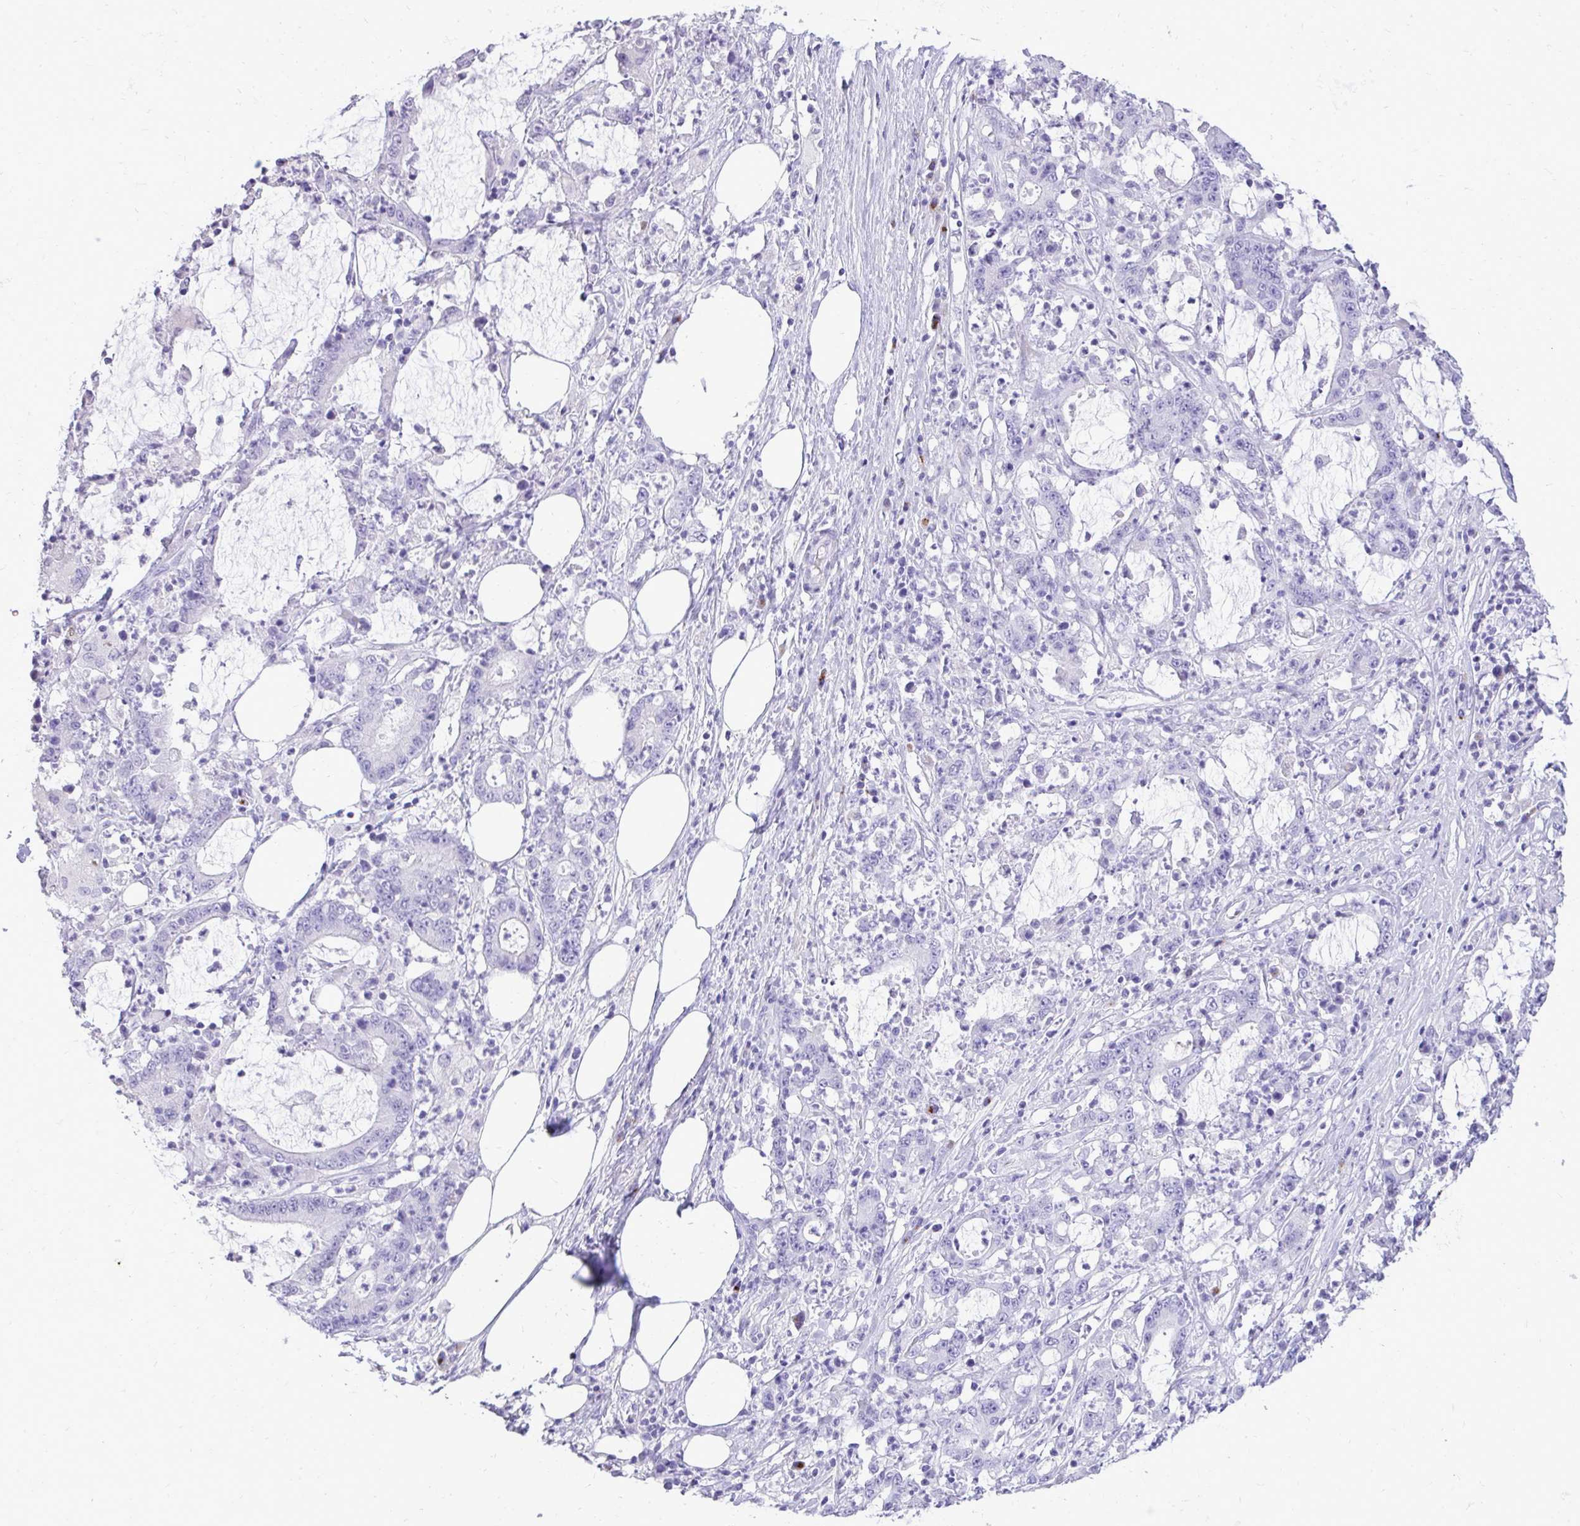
{"staining": {"intensity": "negative", "quantity": "none", "location": "none"}, "tissue": "stomach cancer", "cell_type": "Tumor cells", "image_type": "cancer", "snomed": [{"axis": "morphology", "description": "Adenocarcinoma, NOS"}, {"axis": "topography", "description": "Stomach, upper"}], "caption": "This is a histopathology image of immunohistochemistry (IHC) staining of stomach adenocarcinoma, which shows no positivity in tumor cells.", "gene": "ANKDD1B", "patient": {"sex": "male", "age": 68}}